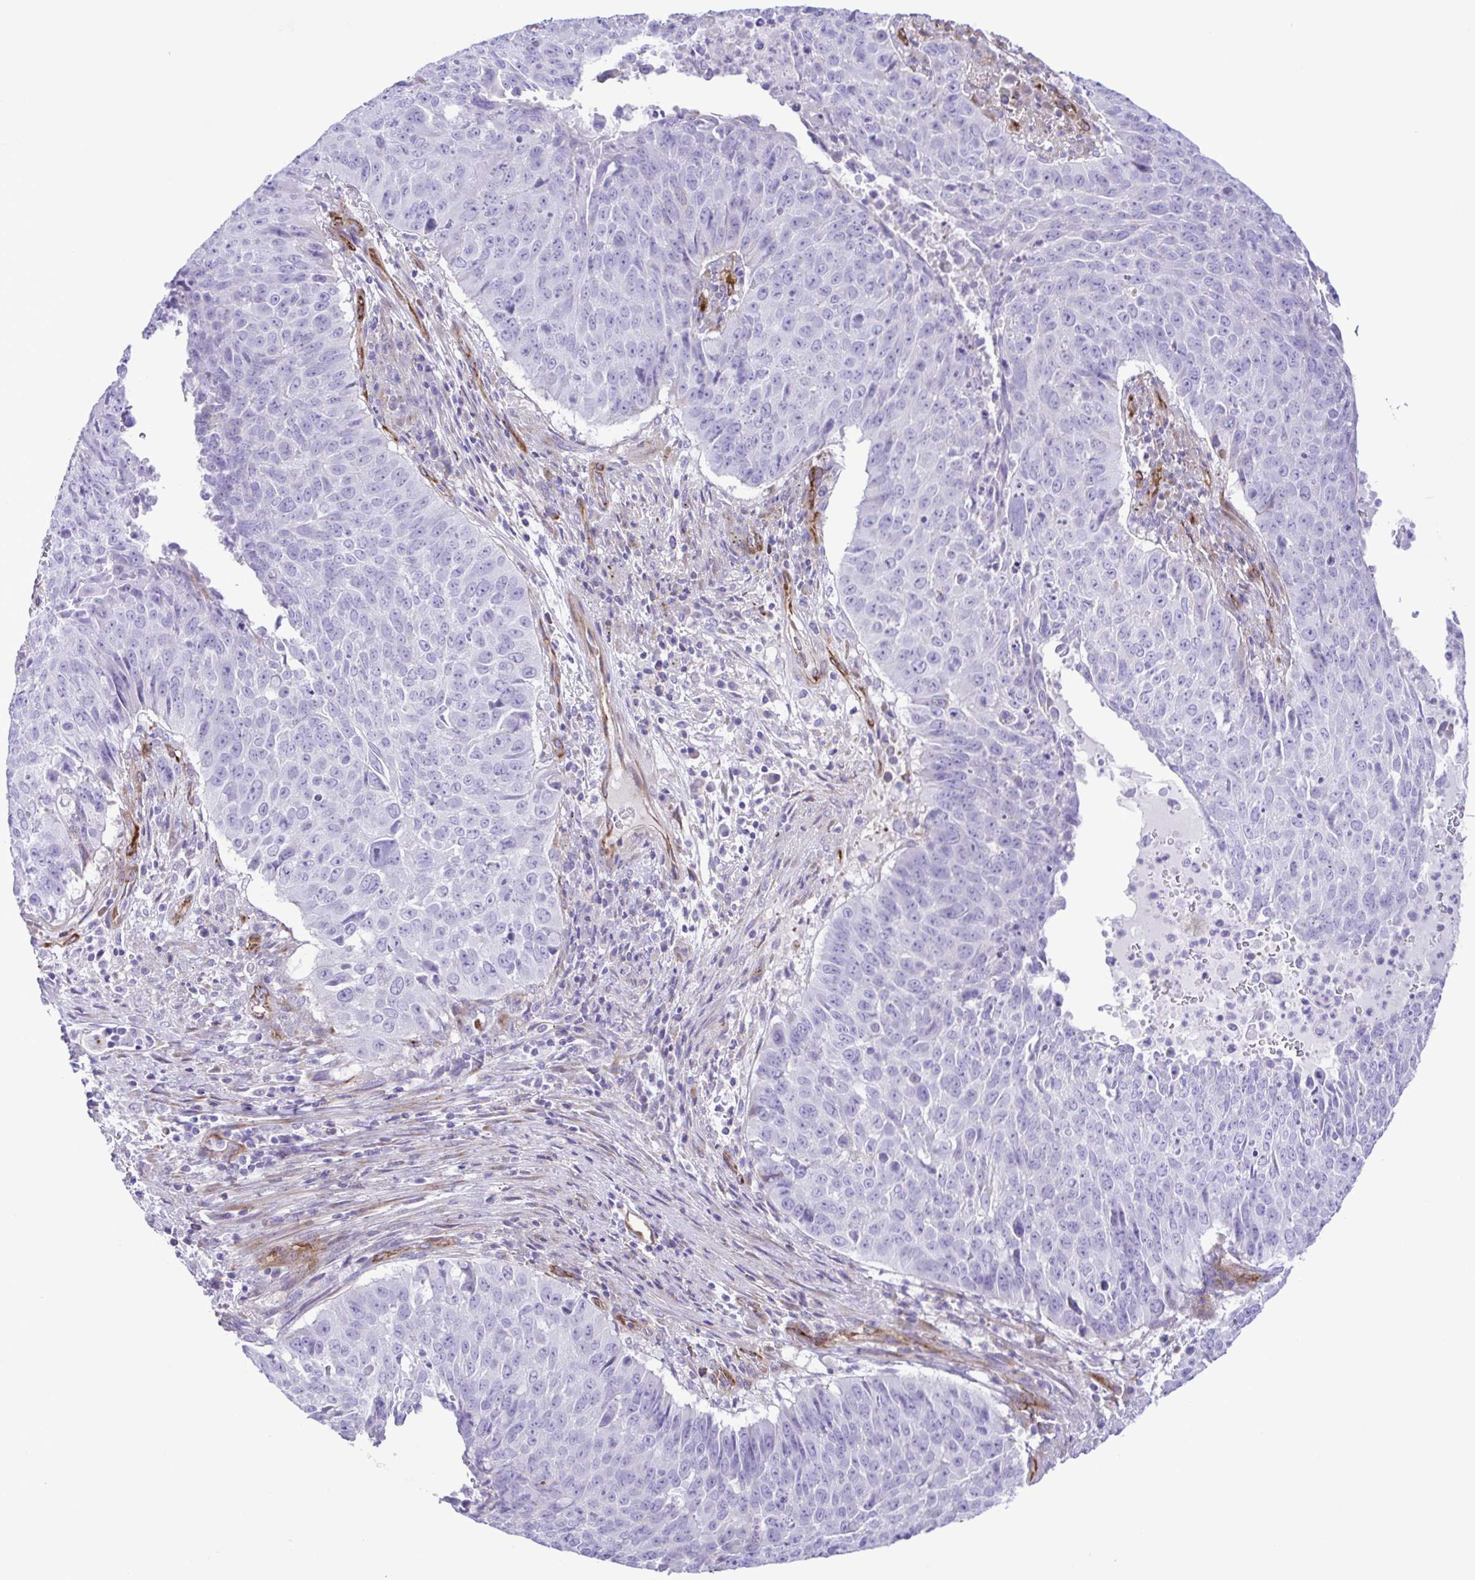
{"staining": {"intensity": "negative", "quantity": "none", "location": "none"}, "tissue": "lung cancer", "cell_type": "Tumor cells", "image_type": "cancer", "snomed": [{"axis": "morphology", "description": "Normal tissue, NOS"}, {"axis": "morphology", "description": "Squamous cell carcinoma, NOS"}, {"axis": "topography", "description": "Bronchus"}, {"axis": "topography", "description": "Lung"}], "caption": "A photomicrograph of human lung cancer is negative for staining in tumor cells.", "gene": "FLT1", "patient": {"sex": "male", "age": 64}}